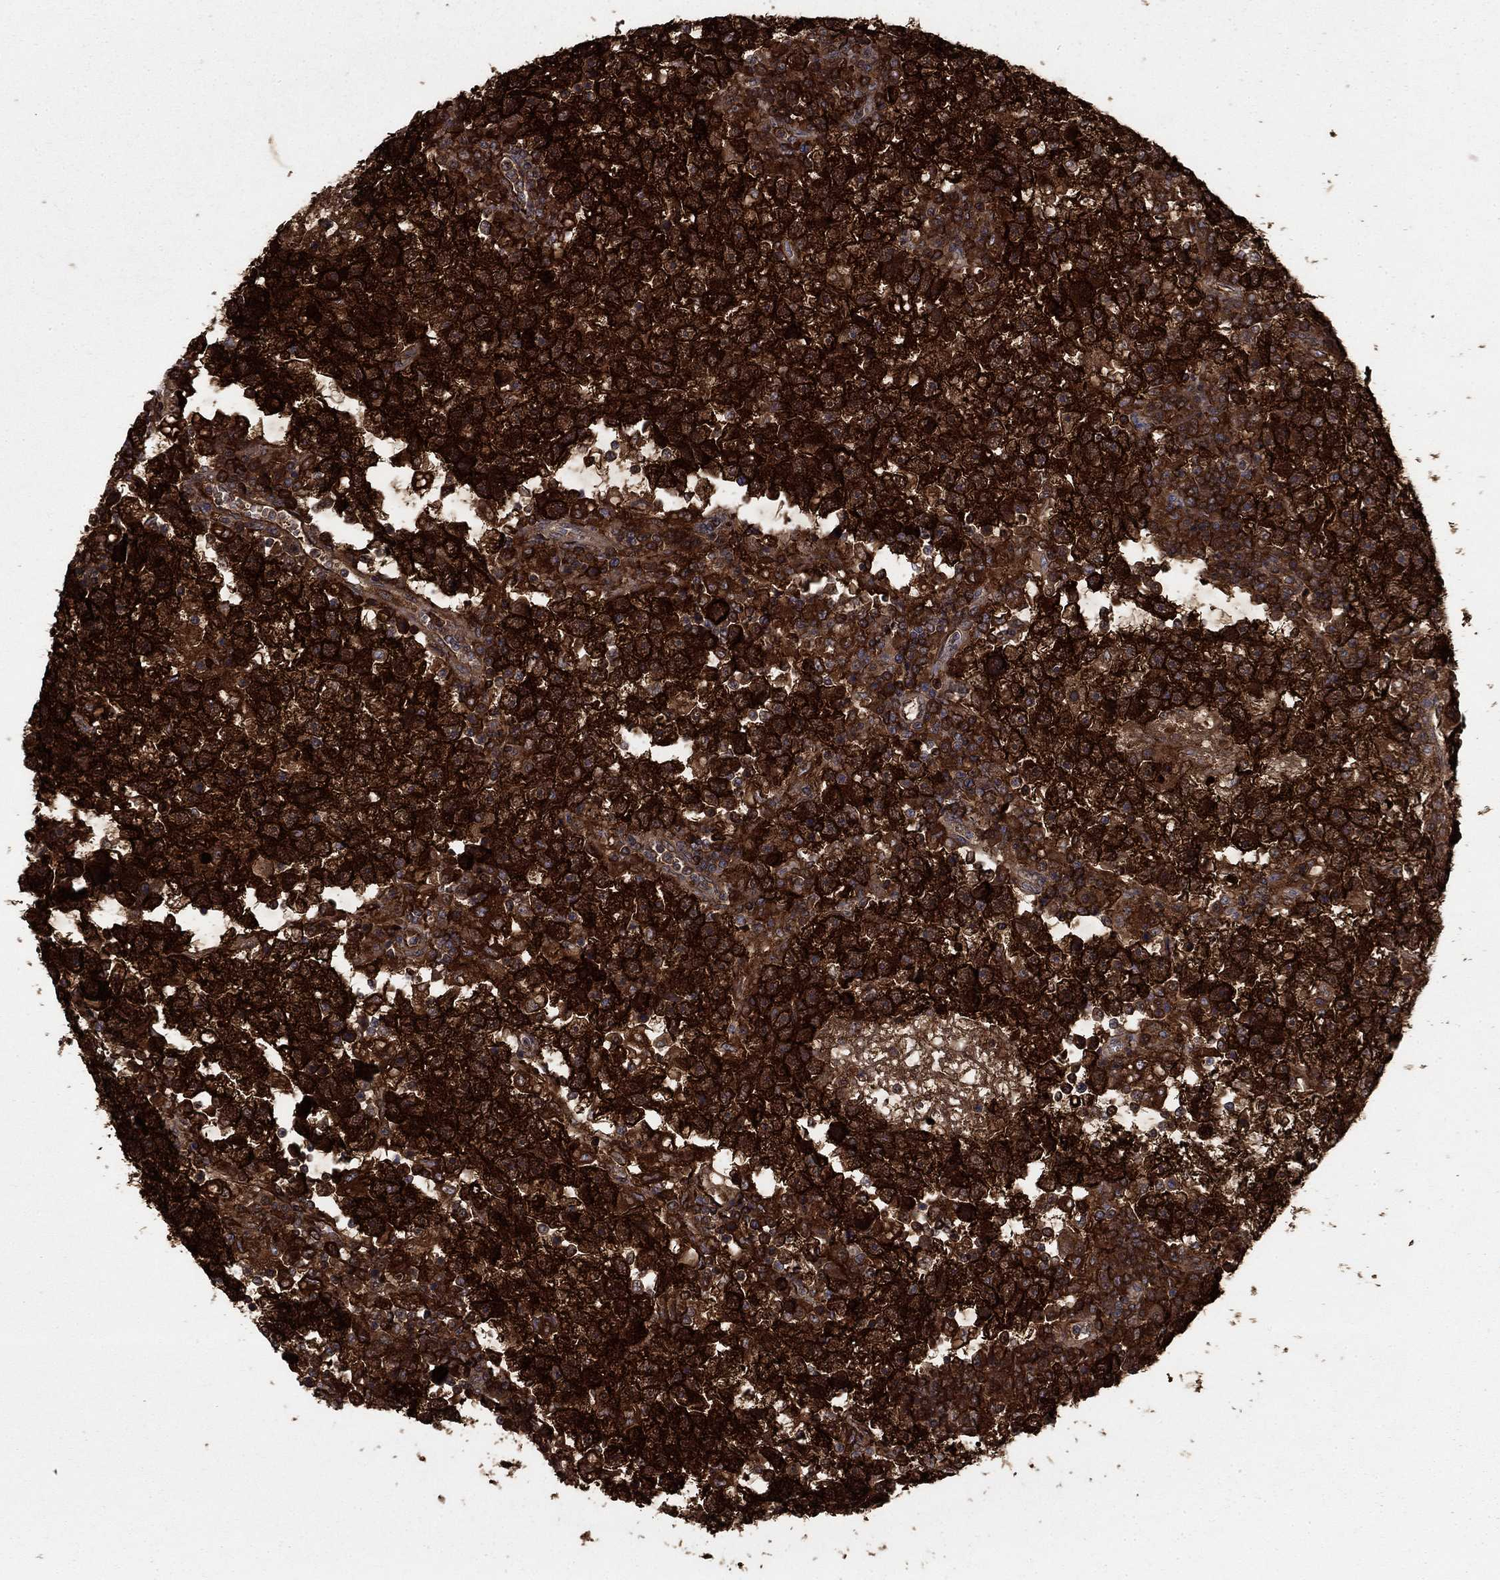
{"staining": {"intensity": "strong", "quantity": ">75%", "location": "cytoplasmic/membranous"}, "tissue": "testis cancer", "cell_type": "Tumor cells", "image_type": "cancer", "snomed": [{"axis": "morphology", "description": "Seminoma, NOS"}, {"axis": "topography", "description": "Testis"}], "caption": "Immunohistochemical staining of human testis cancer (seminoma) demonstrates strong cytoplasmic/membranous protein positivity in about >75% of tumor cells. The protein is stained brown, and the nuclei are stained in blue (DAB IHC with brightfield microscopy, high magnification).", "gene": "FKBP4", "patient": {"sex": "male", "age": 47}}